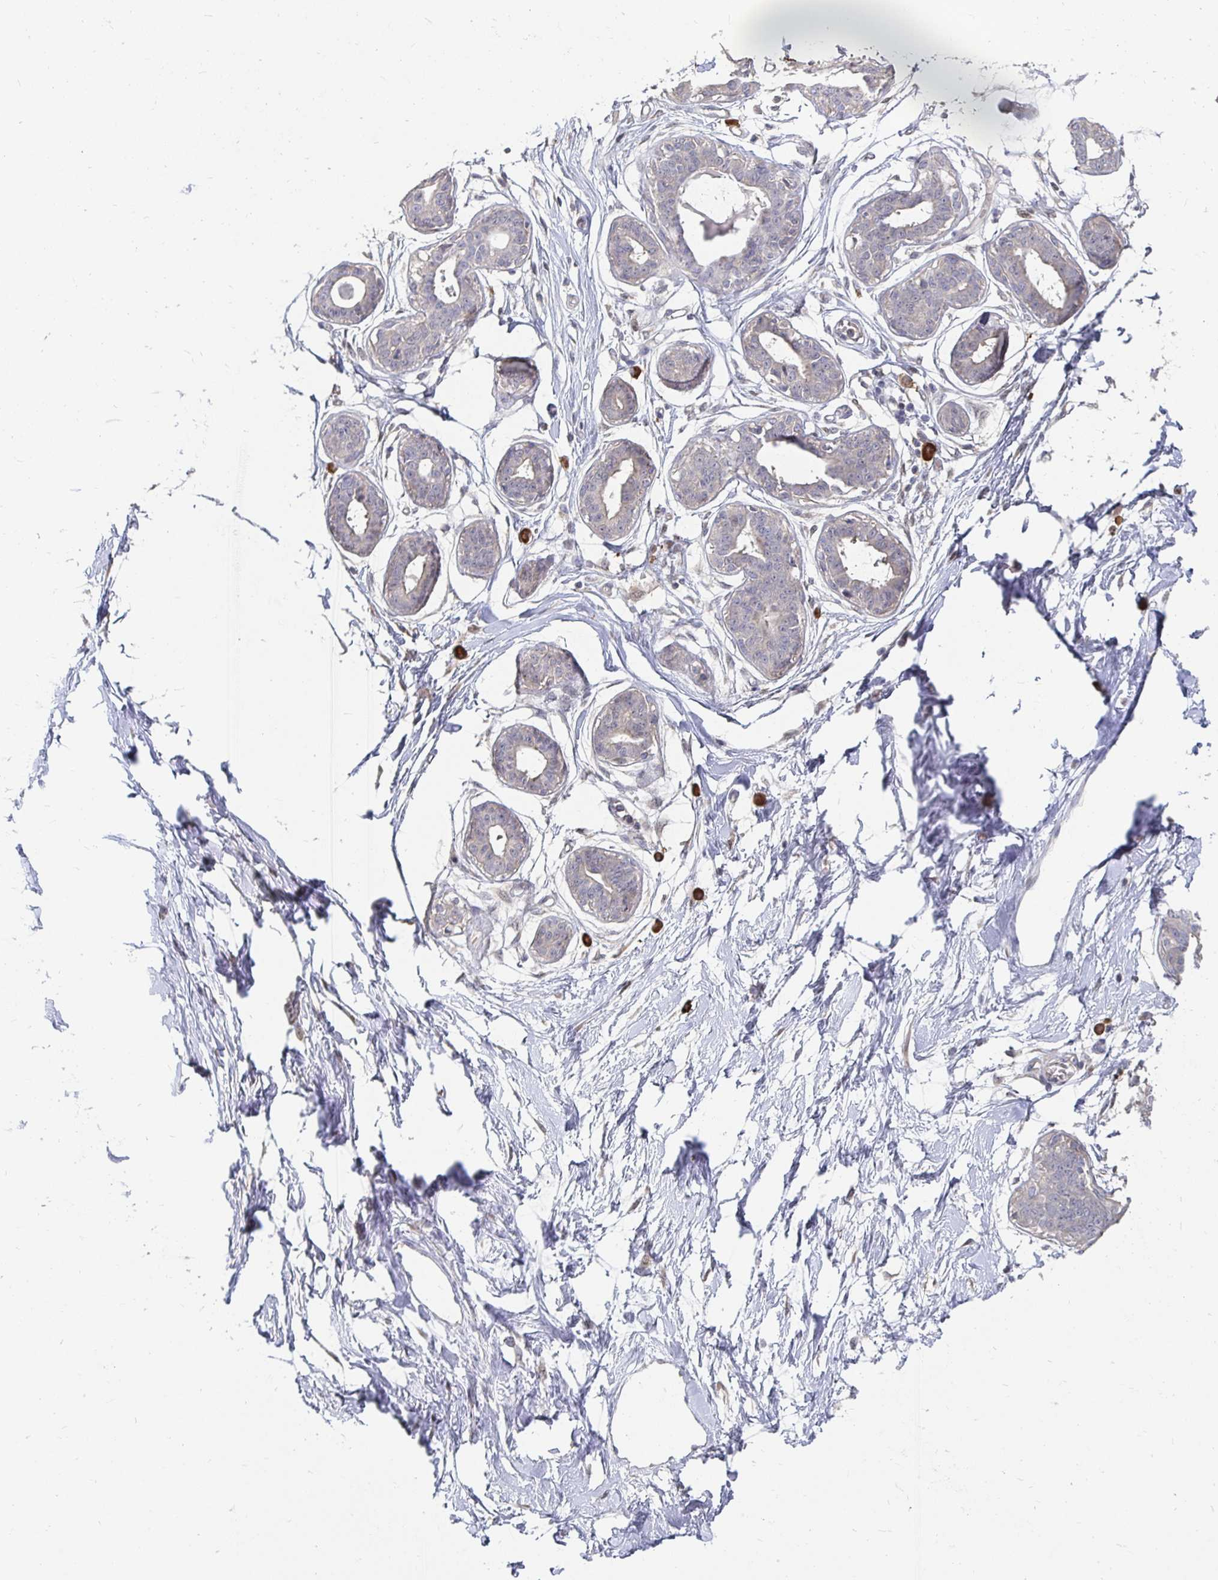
{"staining": {"intensity": "negative", "quantity": "none", "location": "none"}, "tissue": "breast", "cell_type": "Adipocytes", "image_type": "normal", "snomed": [{"axis": "morphology", "description": "Normal tissue, NOS"}, {"axis": "topography", "description": "Breast"}], "caption": "The micrograph demonstrates no staining of adipocytes in benign breast.", "gene": "MEIS1", "patient": {"sex": "female", "age": 45}}